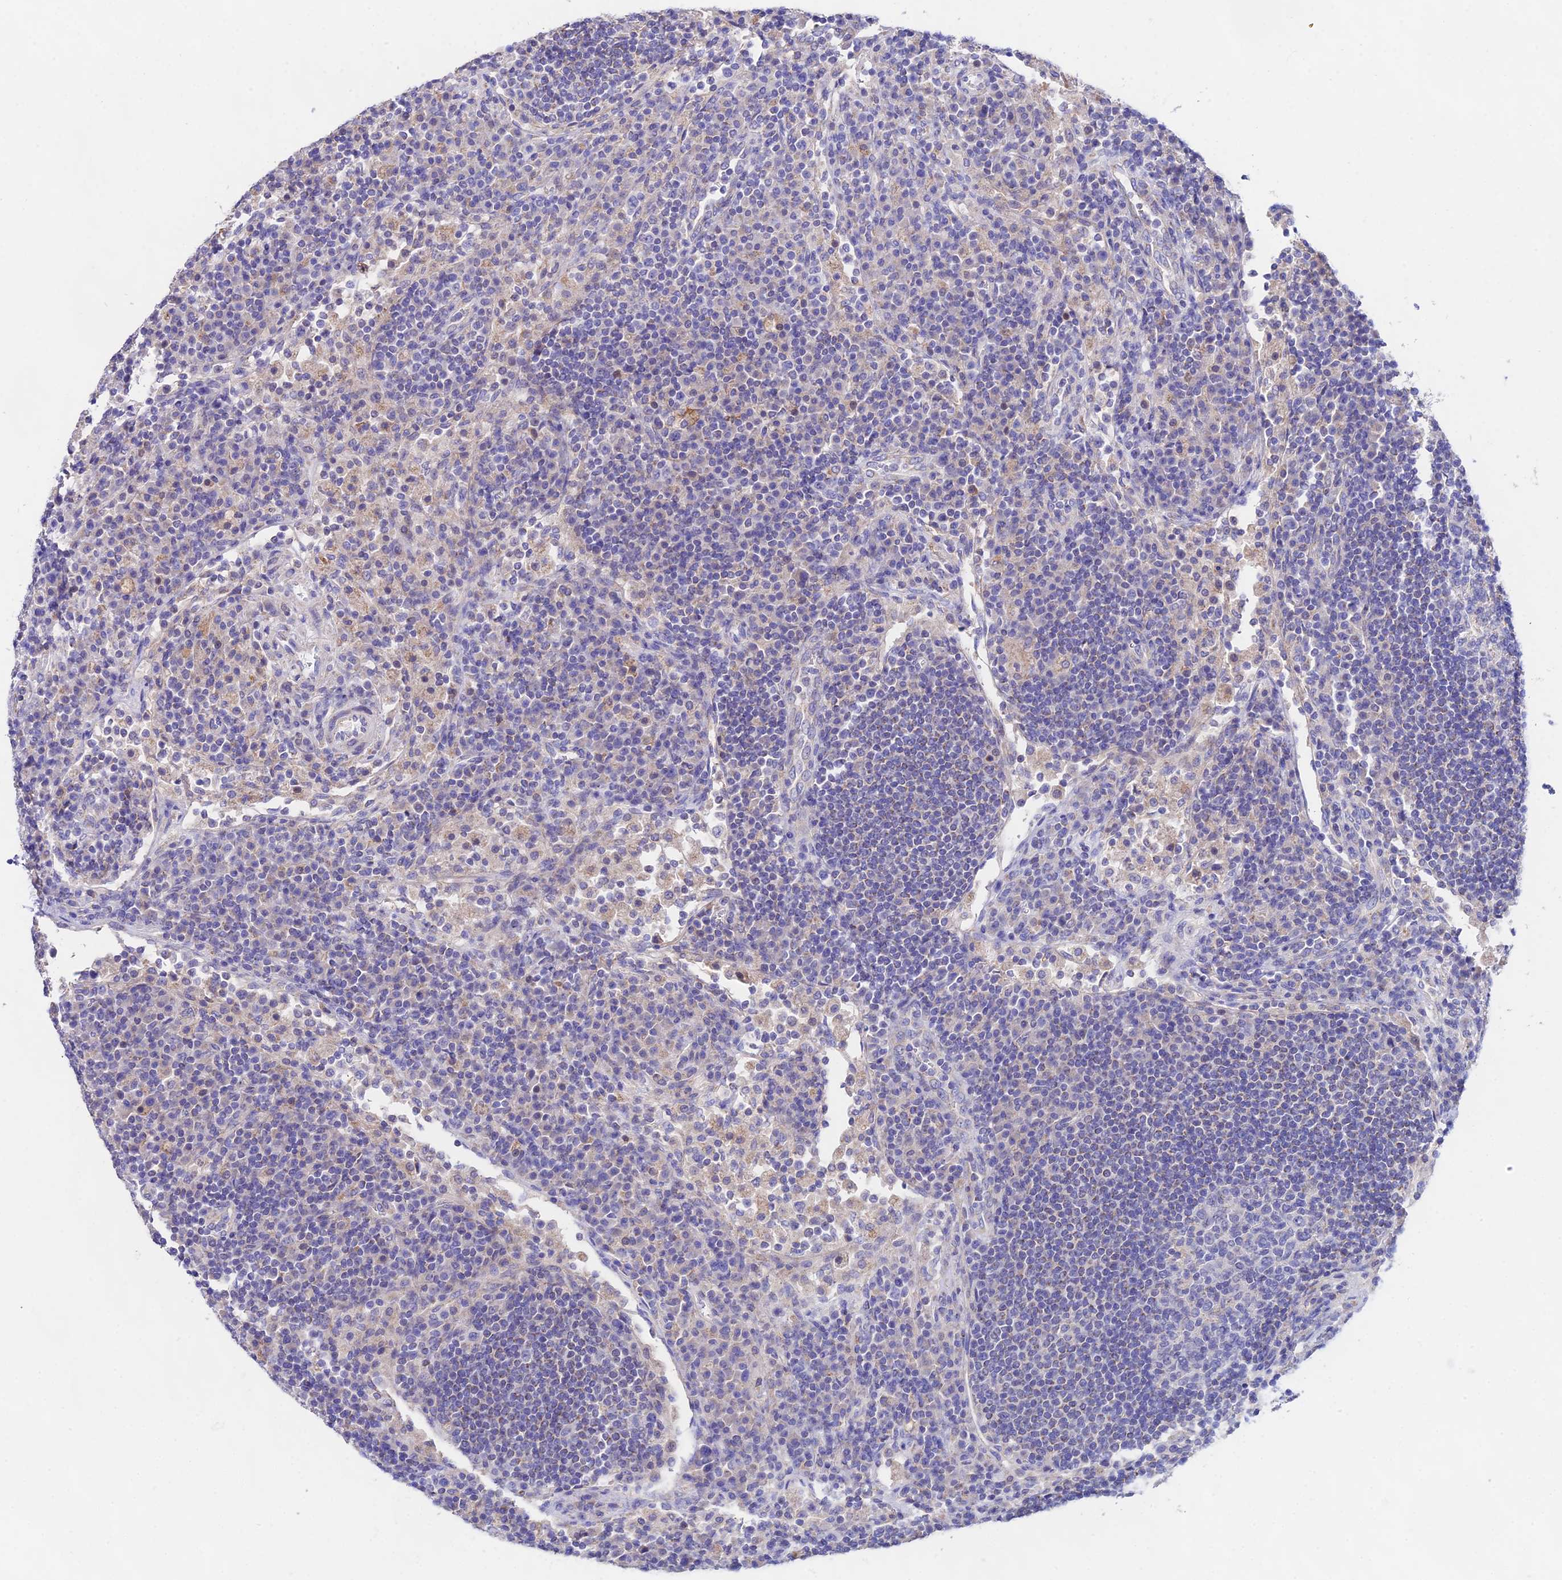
{"staining": {"intensity": "negative", "quantity": "none", "location": "none"}, "tissue": "lymph node", "cell_type": "Germinal center cells", "image_type": "normal", "snomed": [{"axis": "morphology", "description": "Normal tissue, NOS"}, {"axis": "topography", "description": "Lymph node"}], "caption": "An immunohistochemistry (IHC) histopathology image of unremarkable lymph node is shown. There is no staining in germinal center cells of lymph node.", "gene": "PPP2R2A", "patient": {"sex": "female", "age": 53}}